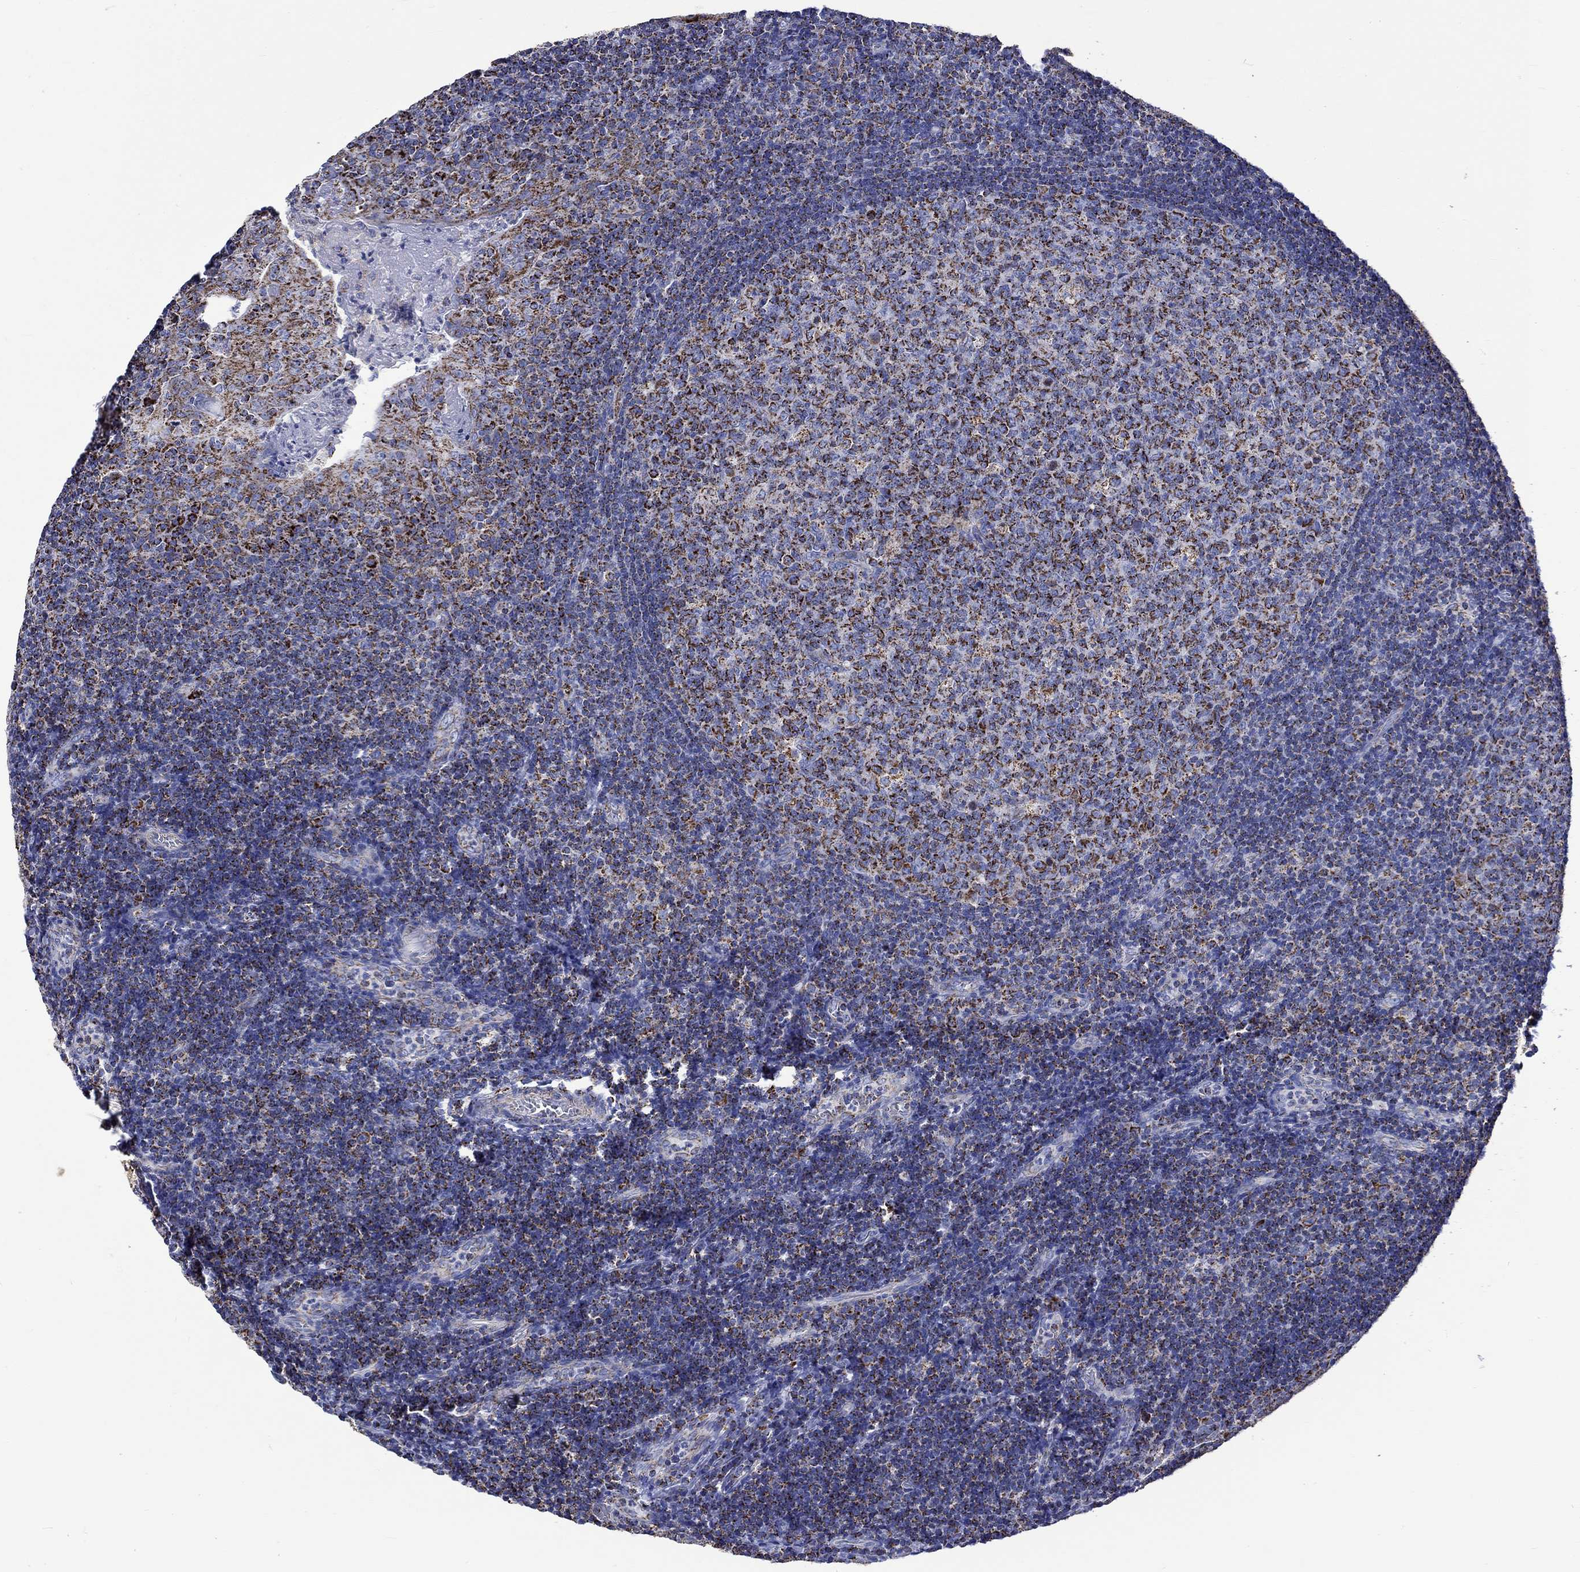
{"staining": {"intensity": "strong", "quantity": "25%-75%", "location": "cytoplasmic/membranous"}, "tissue": "tonsil", "cell_type": "Germinal center cells", "image_type": "normal", "snomed": [{"axis": "morphology", "description": "Normal tissue, NOS"}, {"axis": "topography", "description": "Tonsil"}], "caption": "IHC (DAB (3,3'-diaminobenzidine)) staining of benign human tonsil demonstrates strong cytoplasmic/membranous protein positivity in about 25%-75% of germinal center cells. The staining is performed using DAB (3,3'-diaminobenzidine) brown chromogen to label protein expression. The nuclei are counter-stained blue using hematoxylin.", "gene": "RCE1", "patient": {"sex": "female", "age": 13}}